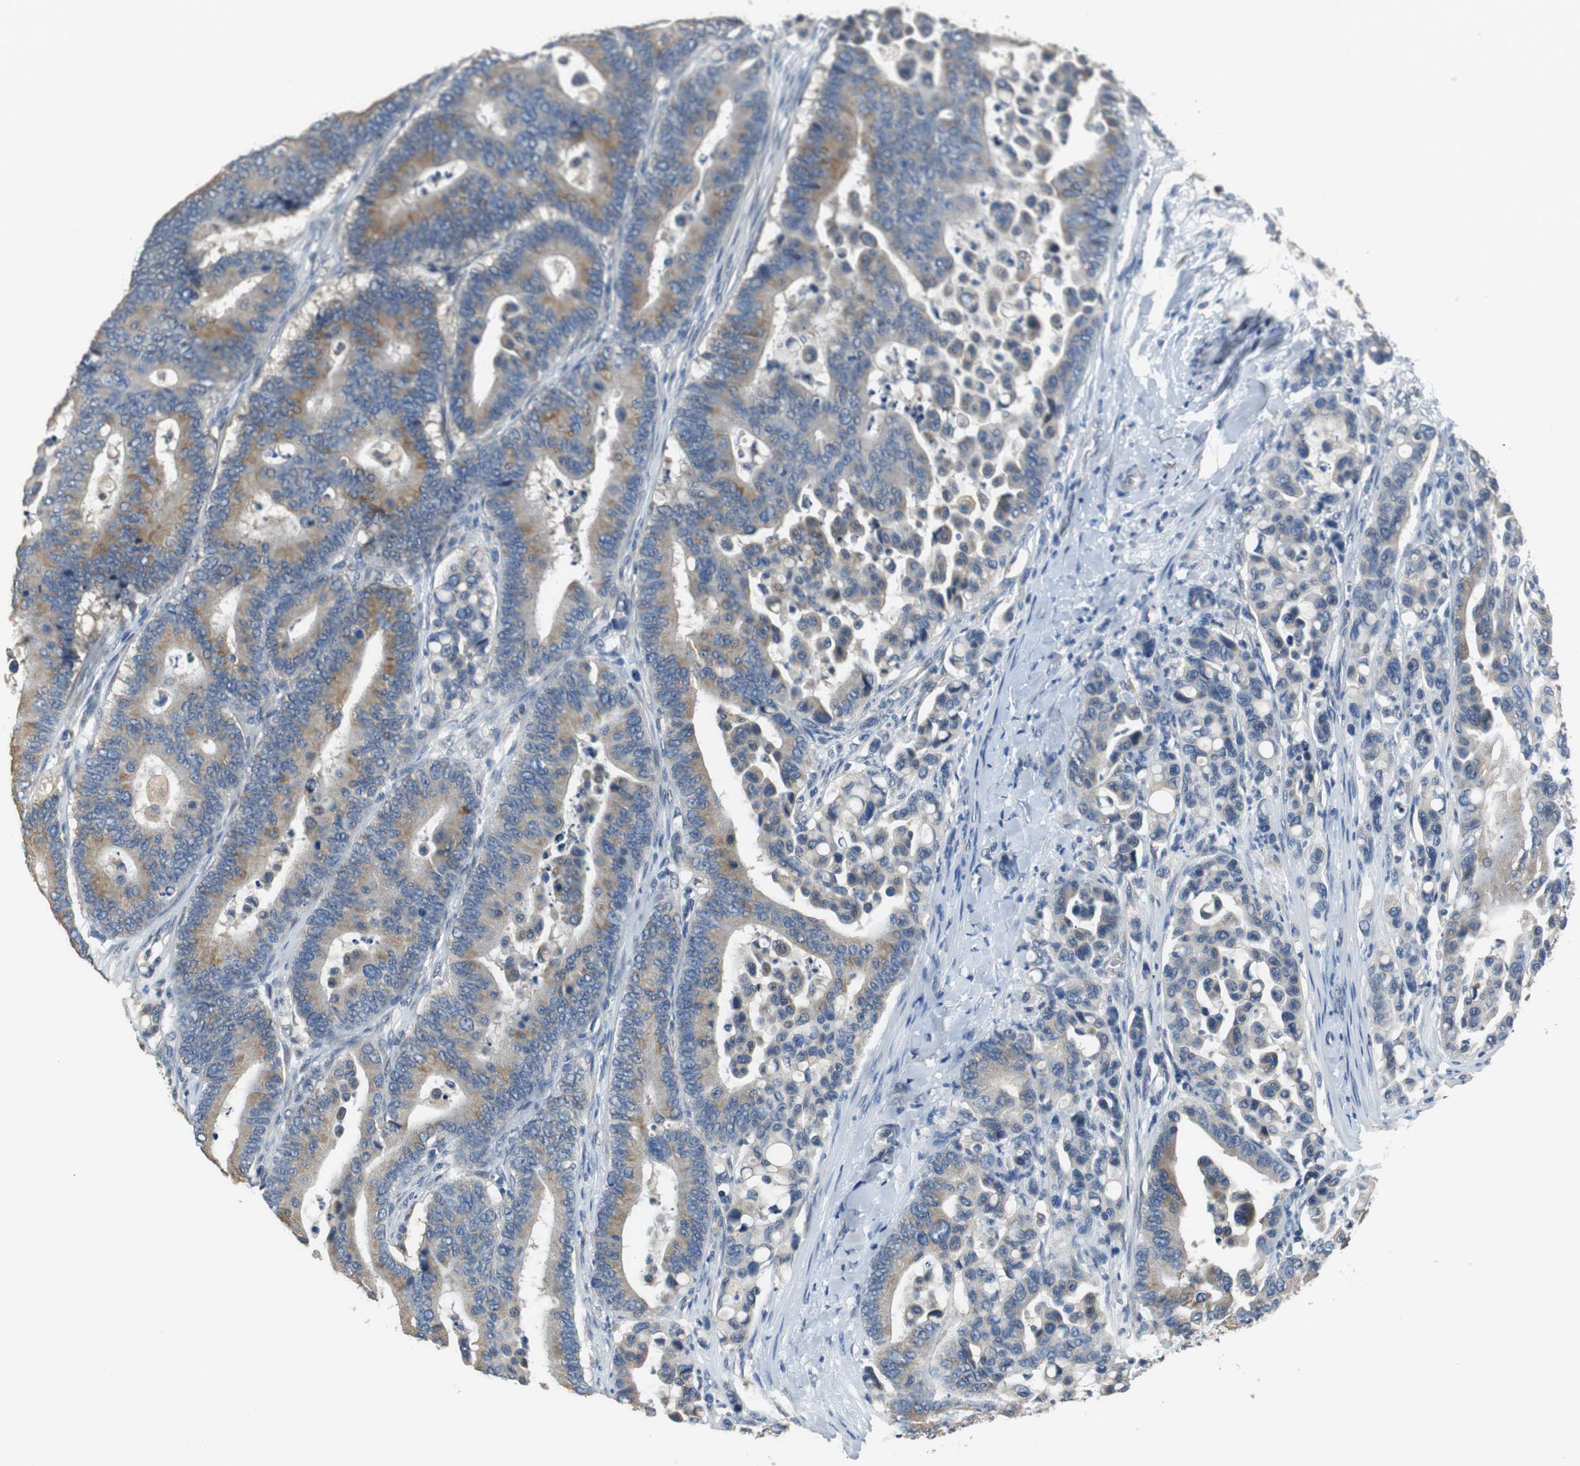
{"staining": {"intensity": "moderate", "quantity": ">75%", "location": "cytoplasmic/membranous"}, "tissue": "colorectal cancer", "cell_type": "Tumor cells", "image_type": "cancer", "snomed": [{"axis": "morphology", "description": "Normal tissue, NOS"}, {"axis": "morphology", "description": "Adenocarcinoma, NOS"}, {"axis": "topography", "description": "Colon"}], "caption": "Brown immunohistochemical staining in colorectal cancer (adenocarcinoma) demonstrates moderate cytoplasmic/membranous staining in about >75% of tumor cells.", "gene": "ALDH4A1", "patient": {"sex": "male", "age": 82}}